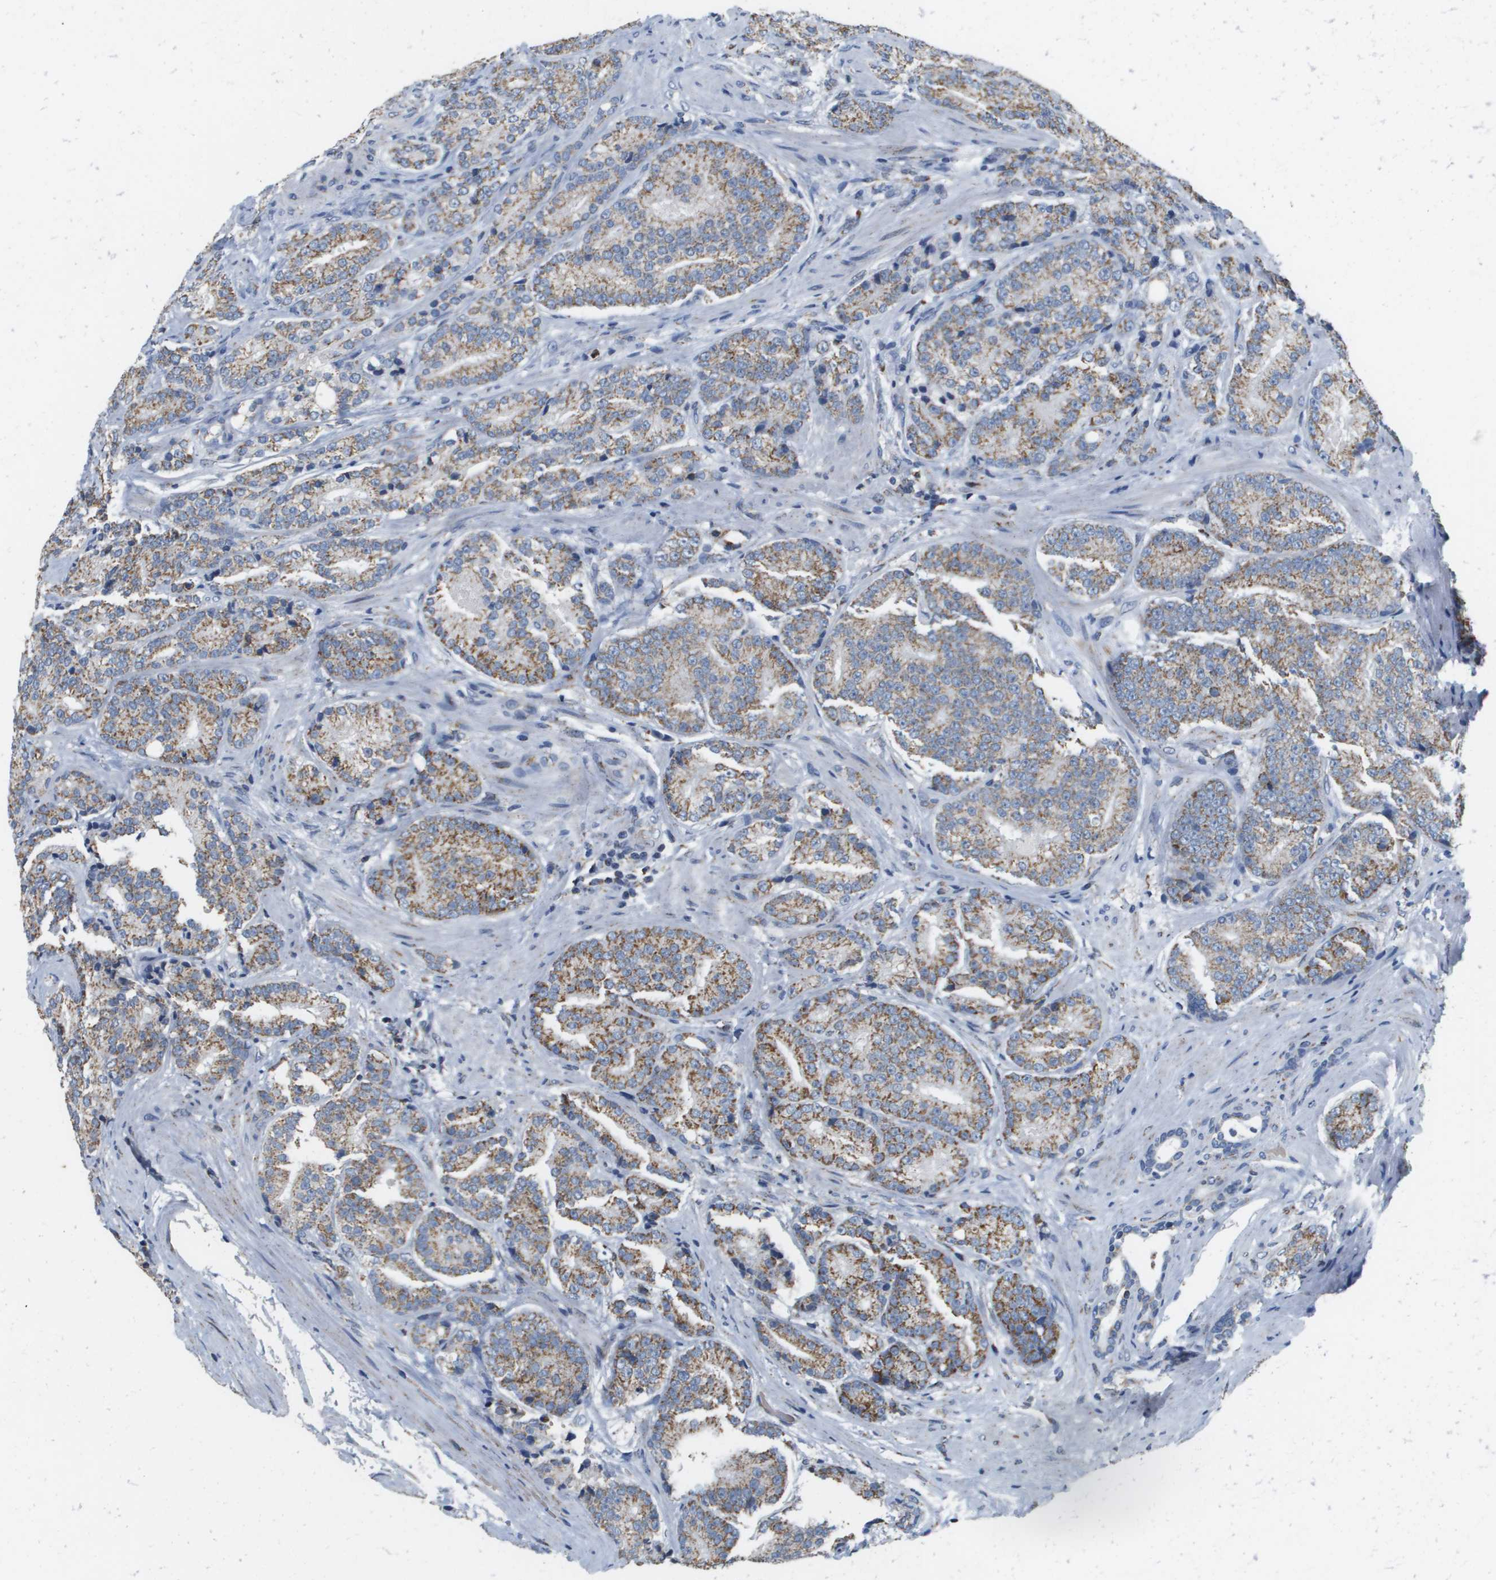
{"staining": {"intensity": "moderate", "quantity": ">75%", "location": "cytoplasmic/membranous"}, "tissue": "prostate cancer", "cell_type": "Tumor cells", "image_type": "cancer", "snomed": [{"axis": "morphology", "description": "Adenocarcinoma, High grade"}, {"axis": "topography", "description": "Prostate"}], "caption": "This is a photomicrograph of immunohistochemistry staining of prostate cancer (adenocarcinoma (high-grade)), which shows moderate staining in the cytoplasmic/membranous of tumor cells.", "gene": "ATP5F1B", "patient": {"sex": "male", "age": 61}}